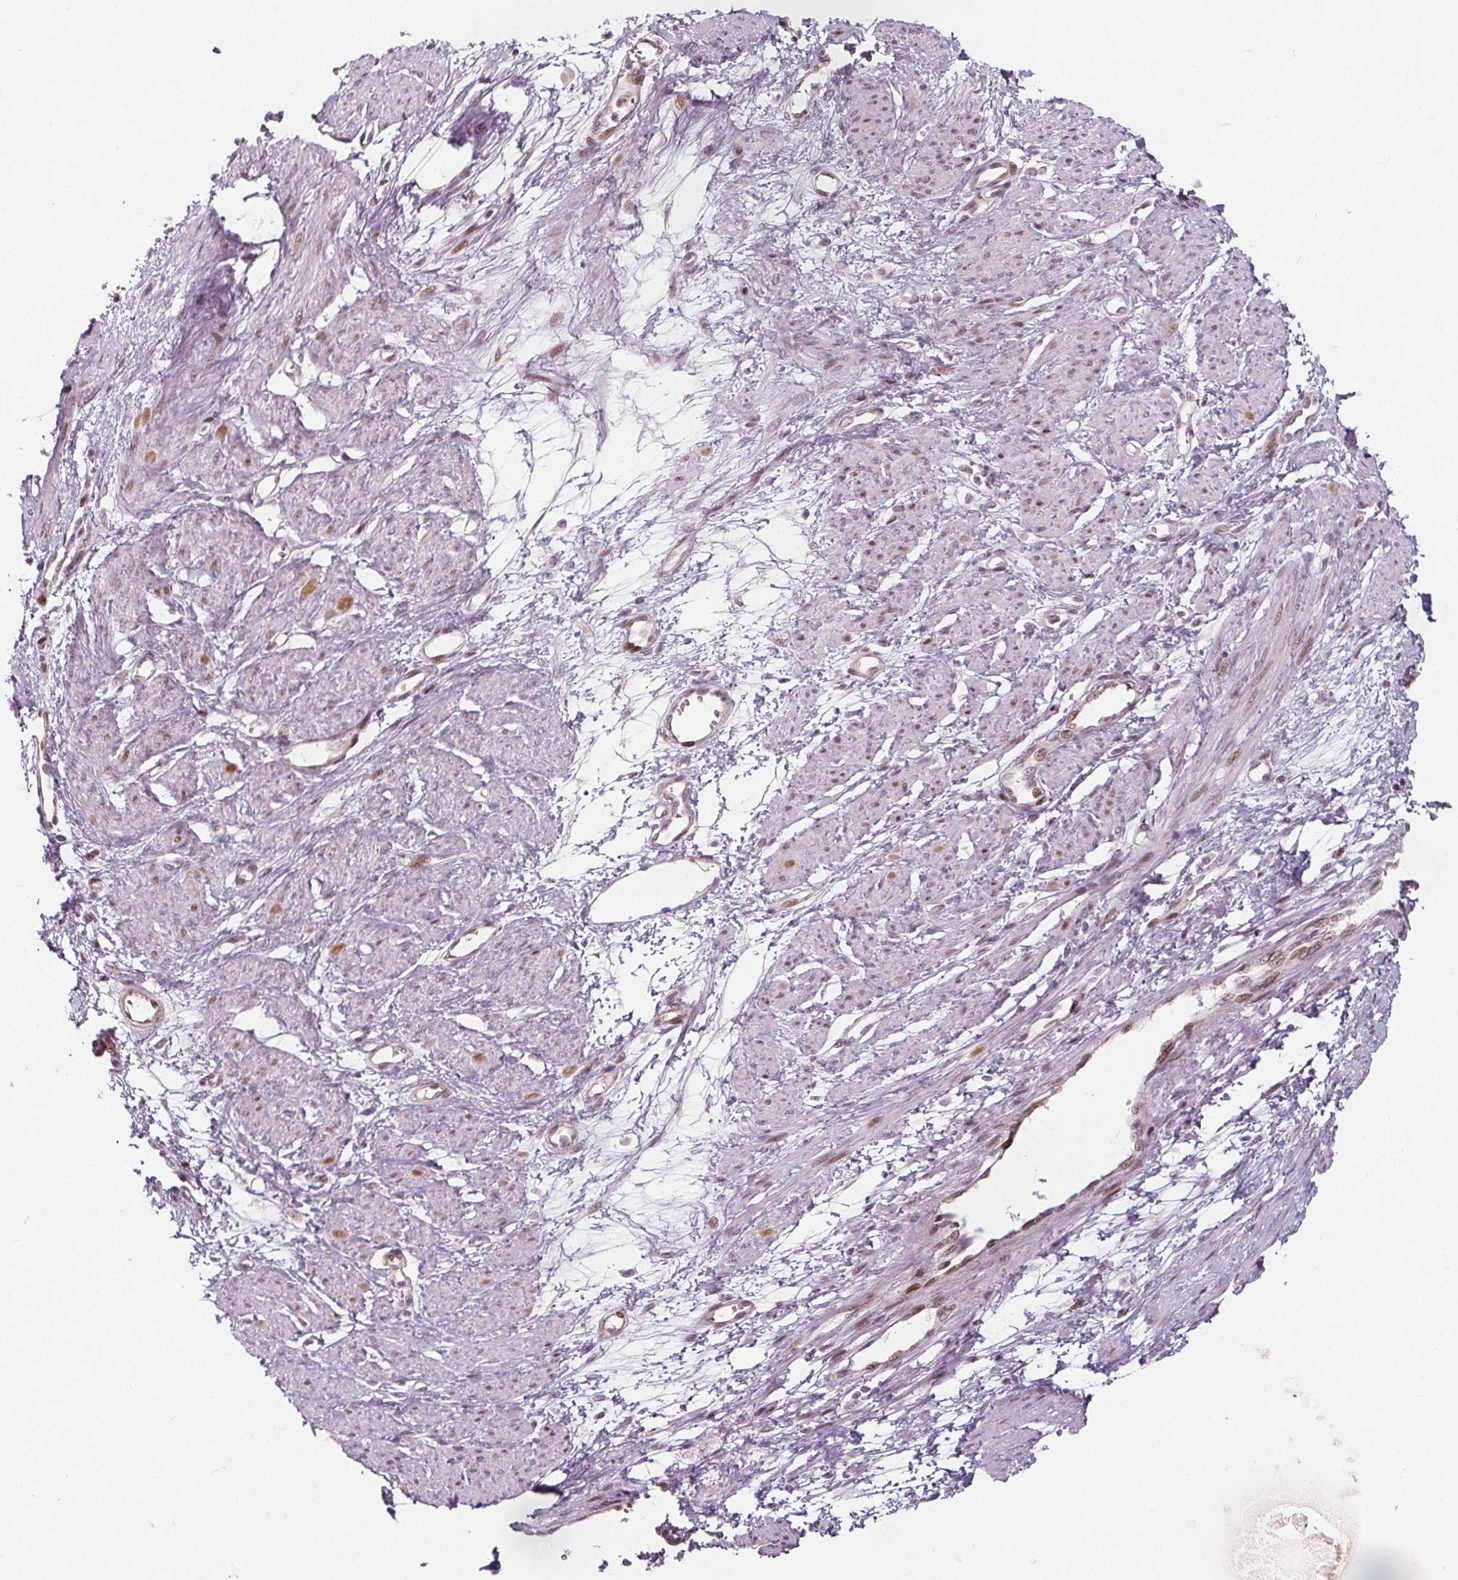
{"staining": {"intensity": "moderate", "quantity": "<25%", "location": "nuclear"}, "tissue": "smooth muscle", "cell_type": "Smooth muscle cells", "image_type": "normal", "snomed": [{"axis": "morphology", "description": "Normal tissue, NOS"}, {"axis": "topography", "description": "Smooth muscle"}, {"axis": "topography", "description": "Uterus"}], "caption": "DAB (3,3'-diaminobenzidine) immunohistochemical staining of unremarkable human smooth muscle displays moderate nuclear protein positivity in approximately <25% of smooth muscle cells. Using DAB (brown) and hematoxylin (blue) stains, captured at high magnification using brightfield microscopy.", "gene": "TAF6L", "patient": {"sex": "female", "age": 39}}